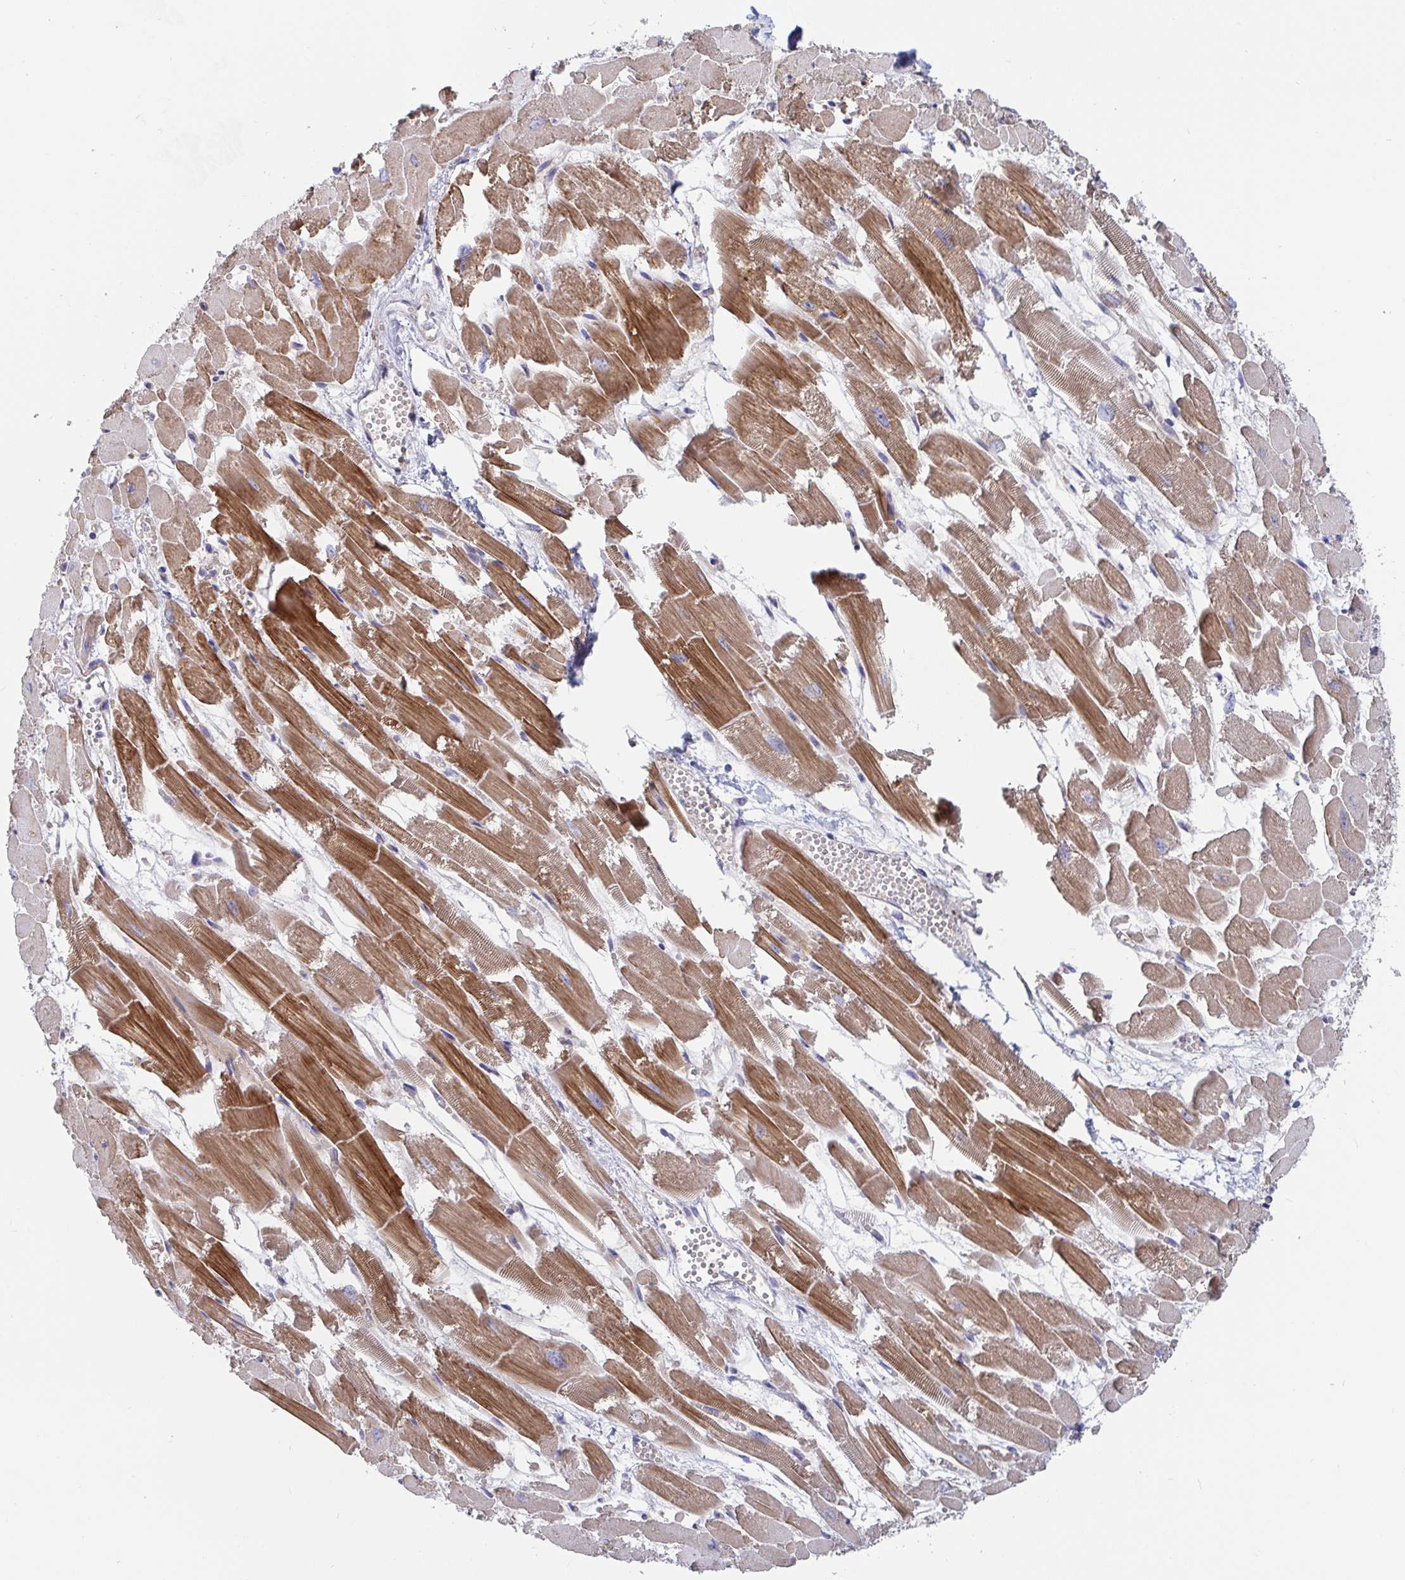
{"staining": {"intensity": "strong", "quantity": "25%-75%", "location": "cytoplasmic/membranous"}, "tissue": "heart muscle", "cell_type": "Cardiomyocytes", "image_type": "normal", "snomed": [{"axis": "morphology", "description": "Normal tissue, NOS"}, {"axis": "topography", "description": "Heart"}], "caption": "Immunohistochemistry micrograph of benign heart muscle: heart muscle stained using immunohistochemistry demonstrates high levels of strong protein expression localized specifically in the cytoplasmic/membranous of cardiomyocytes, appearing as a cytoplasmic/membranous brown color.", "gene": "FAM156A", "patient": {"sex": "female", "age": 52}}